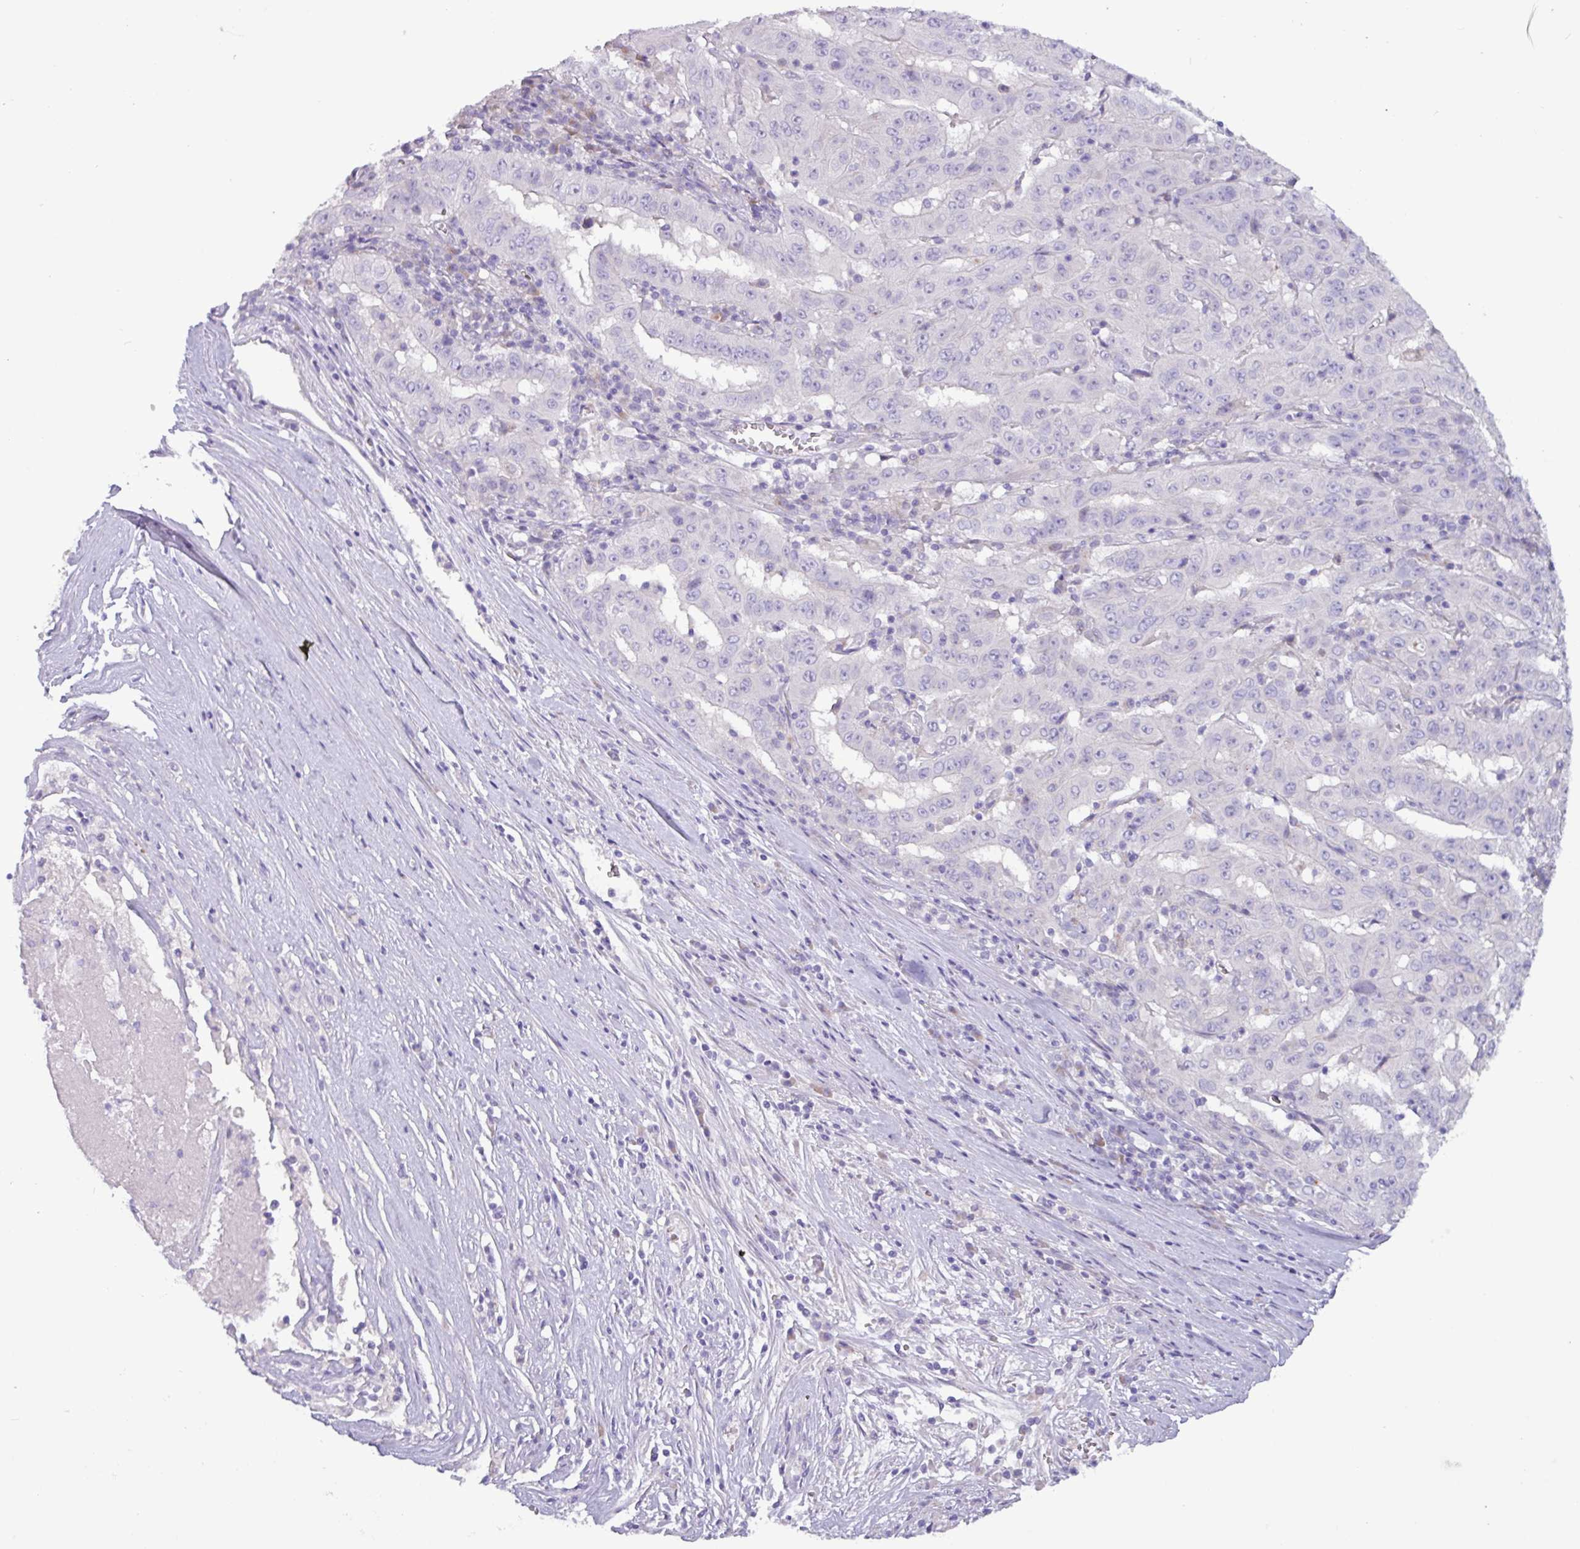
{"staining": {"intensity": "negative", "quantity": "none", "location": "none"}, "tissue": "pancreatic cancer", "cell_type": "Tumor cells", "image_type": "cancer", "snomed": [{"axis": "morphology", "description": "Adenocarcinoma, NOS"}, {"axis": "topography", "description": "Pancreas"}], "caption": "DAB immunohistochemical staining of human pancreatic cancer (adenocarcinoma) reveals no significant positivity in tumor cells.", "gene": "STIMATE", "patient": {"sex": "male", "age": 63}}